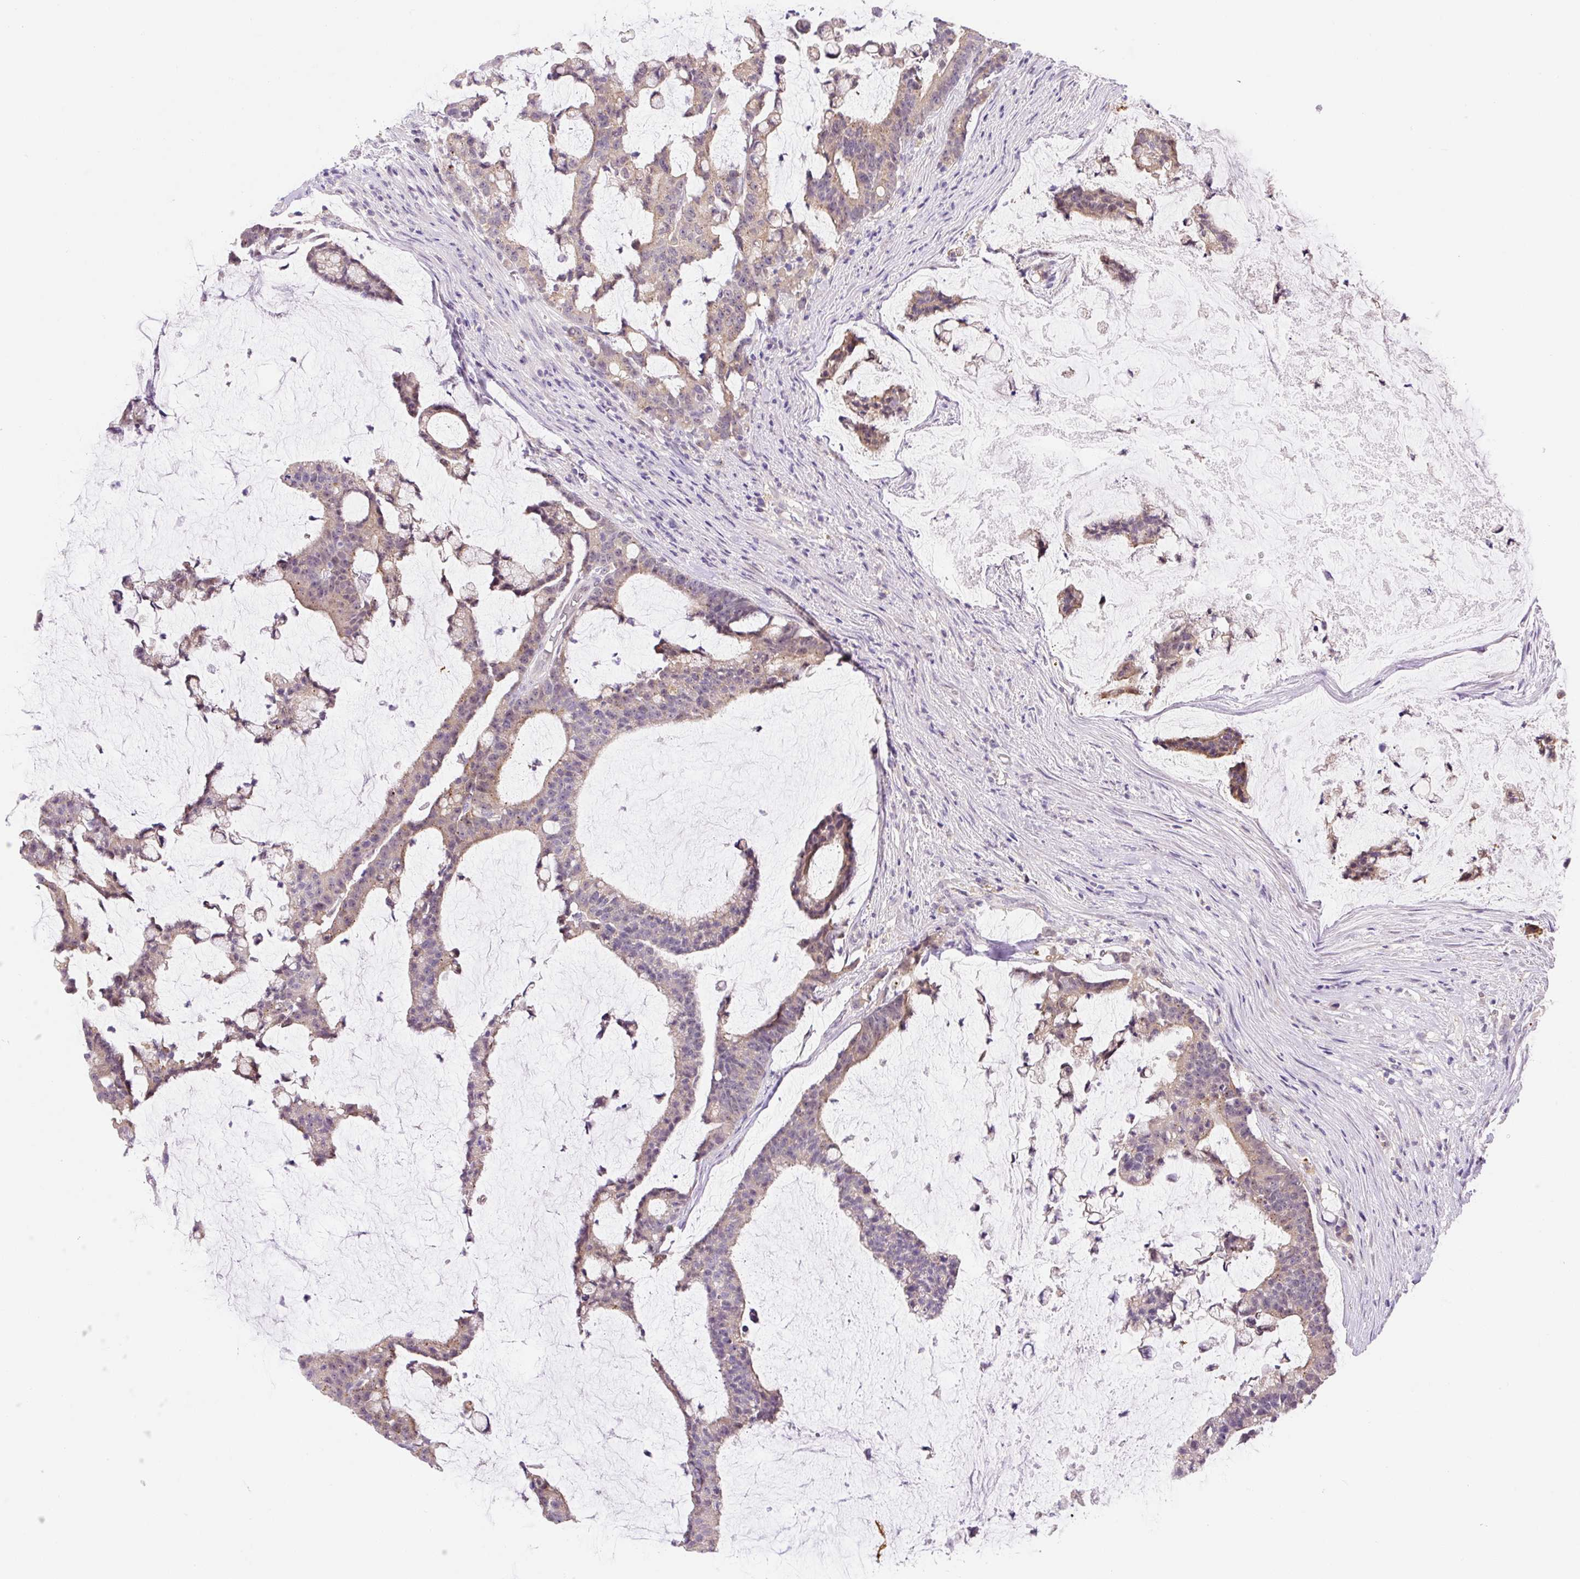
{"staining": {"intensity": "weak", "quantity": "25%-75%", "location": "cytoplasmic/membranous"}, "tissue": "colorectal cancer", "cell_type": "Tumor cells", "image_type": "cancer", "snomed": [{"axis": "morphology", "description": "Adenocarcinoma, NOS"}, {"axis": "topography", "description": "Colon"}], "caption": "High-magnification brightfield microscopy of colorectal cancer stained with DAB (brown) and counterstained with hematoxylin (blue). tumor cells exhibit weak cytoplasmic/membranous expression is appreciated in approximately25%-75% of cells.", "gene": "PLA2G4A", "patient": {"sex": "female", "age": 84}}